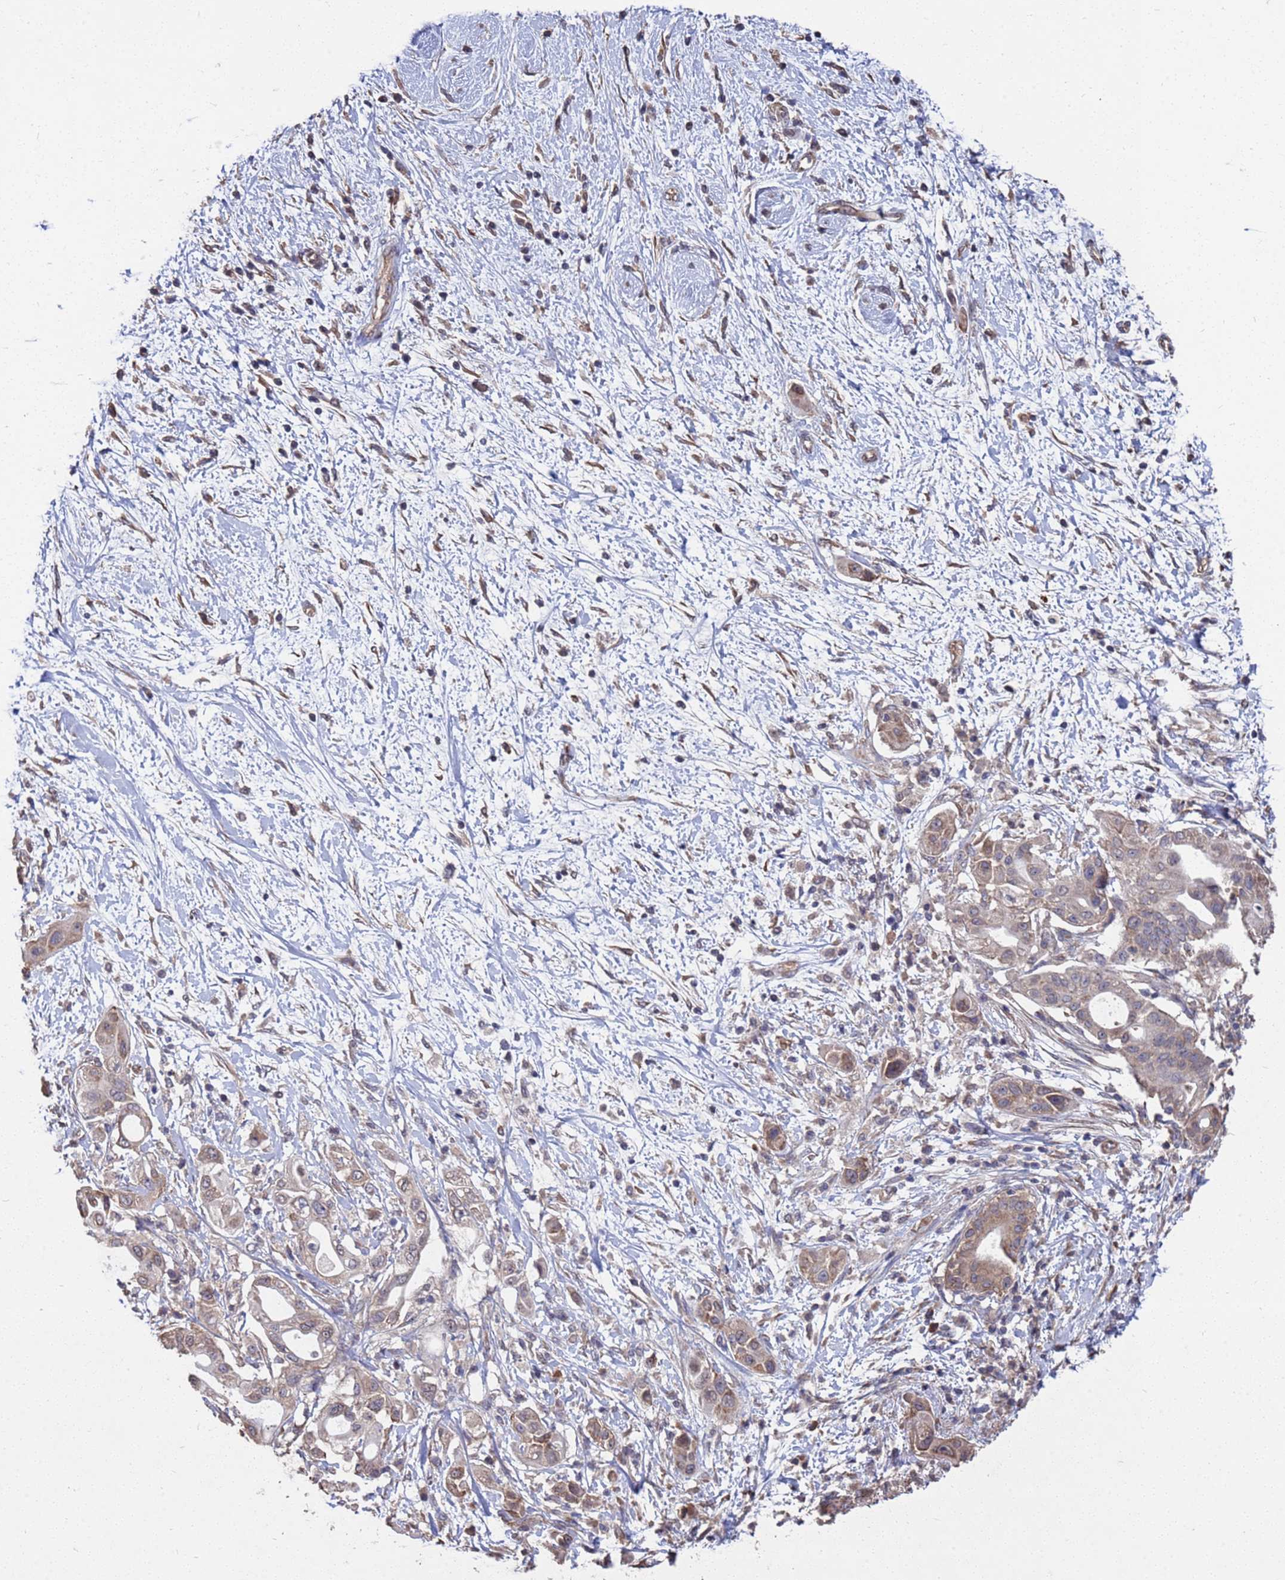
{"staining": {"intensity": "moderate", "quantity": "25%-75%", "location": "cytoplasmic/membranous"}, "tissue": "pancreatic cancer", "cell_type": "Tumor cells", "image_type": "cancer", "snomed": [{"axis": "morphology", "description": "Adenocarcinoma, NOS"}, {"axis": "topography", "description": "Pancreas"}], "caption": "This is an image of immunohistochemistry (IHC) staining of adenocarcinoma (pancreatic), which shows moderate expression in the cytoplasmic/membranous of tumor cells.", "gene": "CFAP119", "patient": {"sex": "male", "age": 68}}